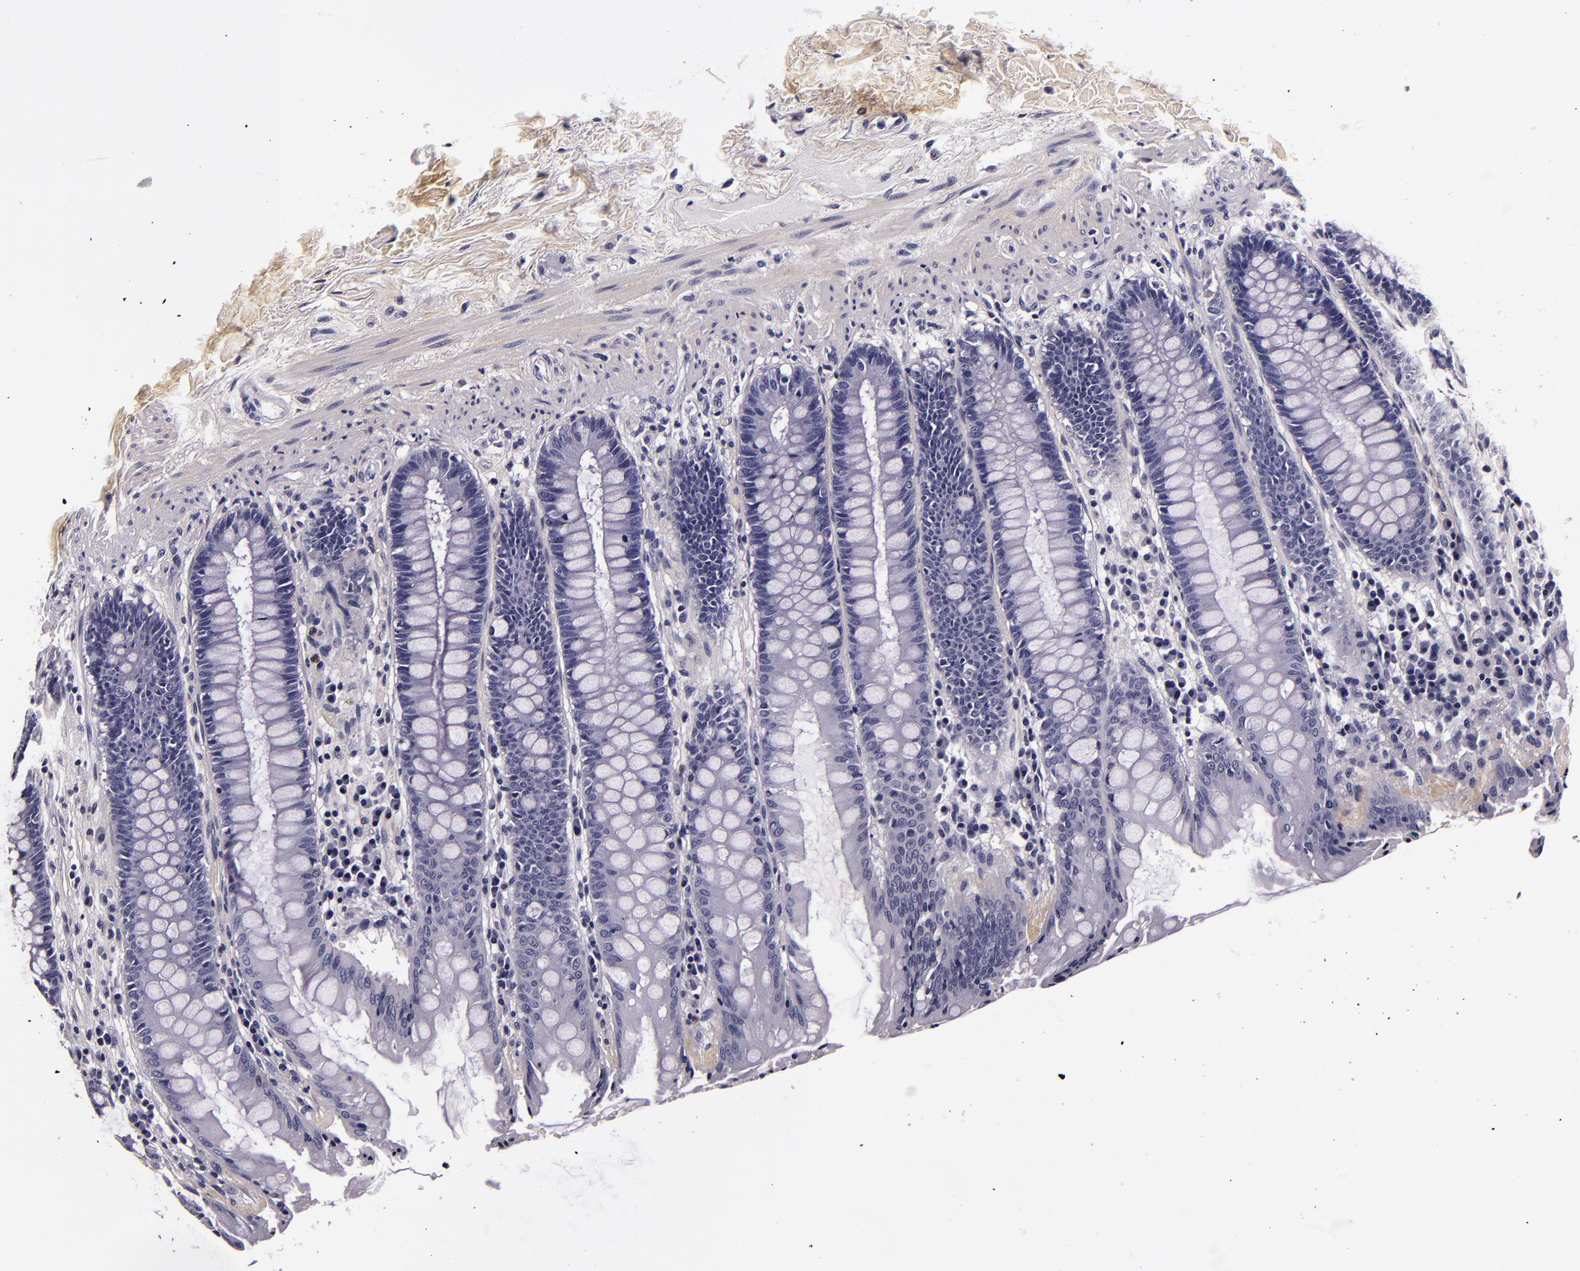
{"staining": {"intensity": "negative", "quantity": "none", "location": "none"}, "tissue": "rectum", "cell_type": "Glandular cells", "image_type": "normal", "snomed": [{"axis": "morphology", "description": "Normal tissue, NOS"}, {"axis": "topography", "description": "Rectum"}], "caption": "Immunohistochemistry (IHC) histopathology image of unremarkable rectum stained for a protein (brown), which demonstrates no staining in glandular cells.", "gene": "FBN1", "patient": {"sex": "female", "age": 46}}